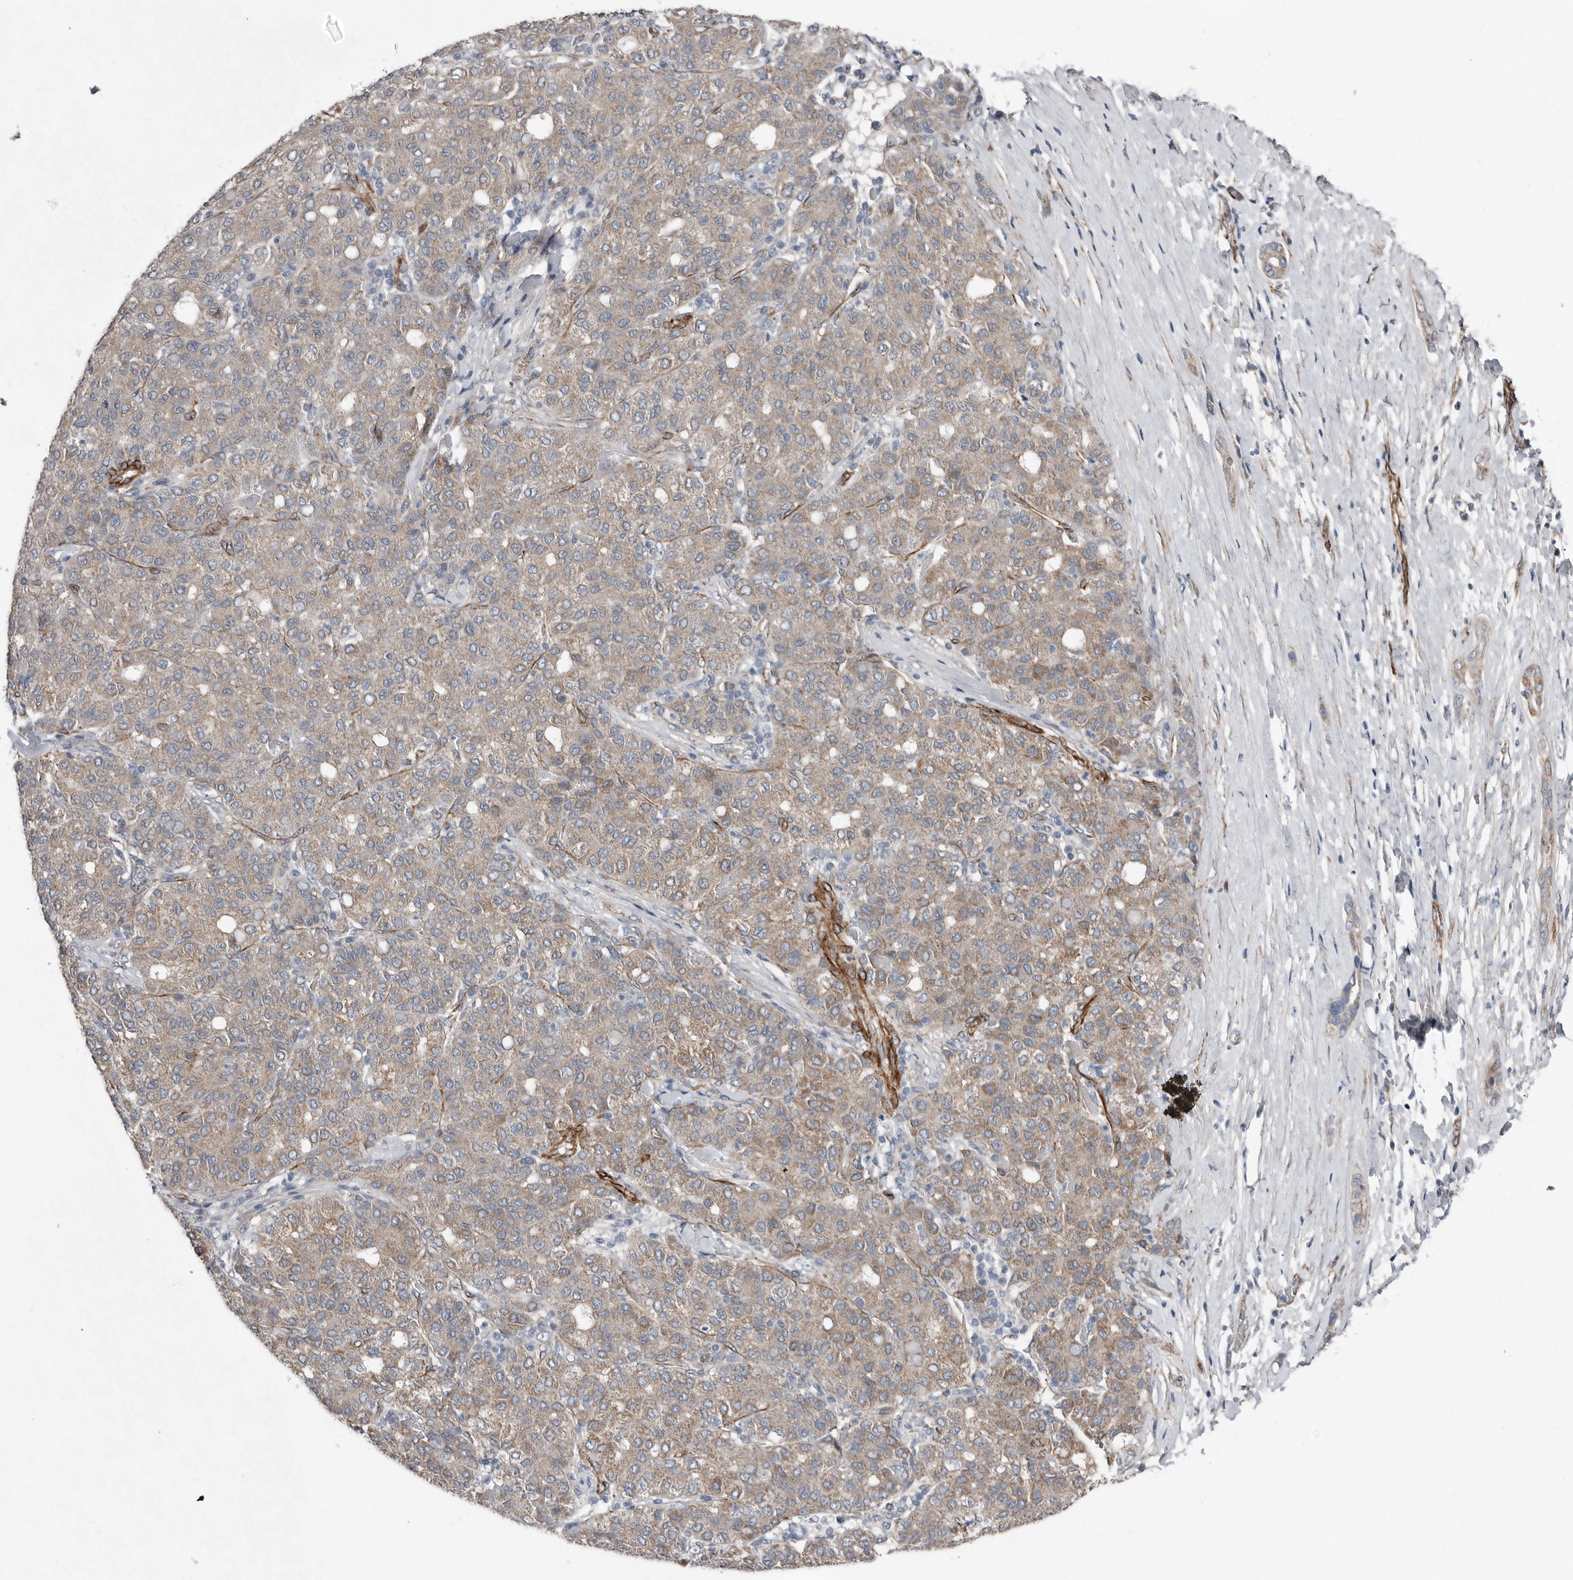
{"staining": {"intensity": "moderate", "quantity": "25%-75%", "location": "cytoplasmic/membranous"}, "tissue": "liver cancer", "cell_type": "Tumor cells", "image_type": "cancer", "snomed": [{"axis": "morphology", "description": "Carcinoma, Hepatocellular, NOS"}, {"axis": "topography", "description": "Liver"}], "caption": "A histopathology image of liver cancer (hepatocellular carcinoma) stained for a protein displays moderate cytoplasmic/membranous brown staining in tumor cells.", "gene": "RANBP17", "patient": {"sex": "male", "age": 65}}